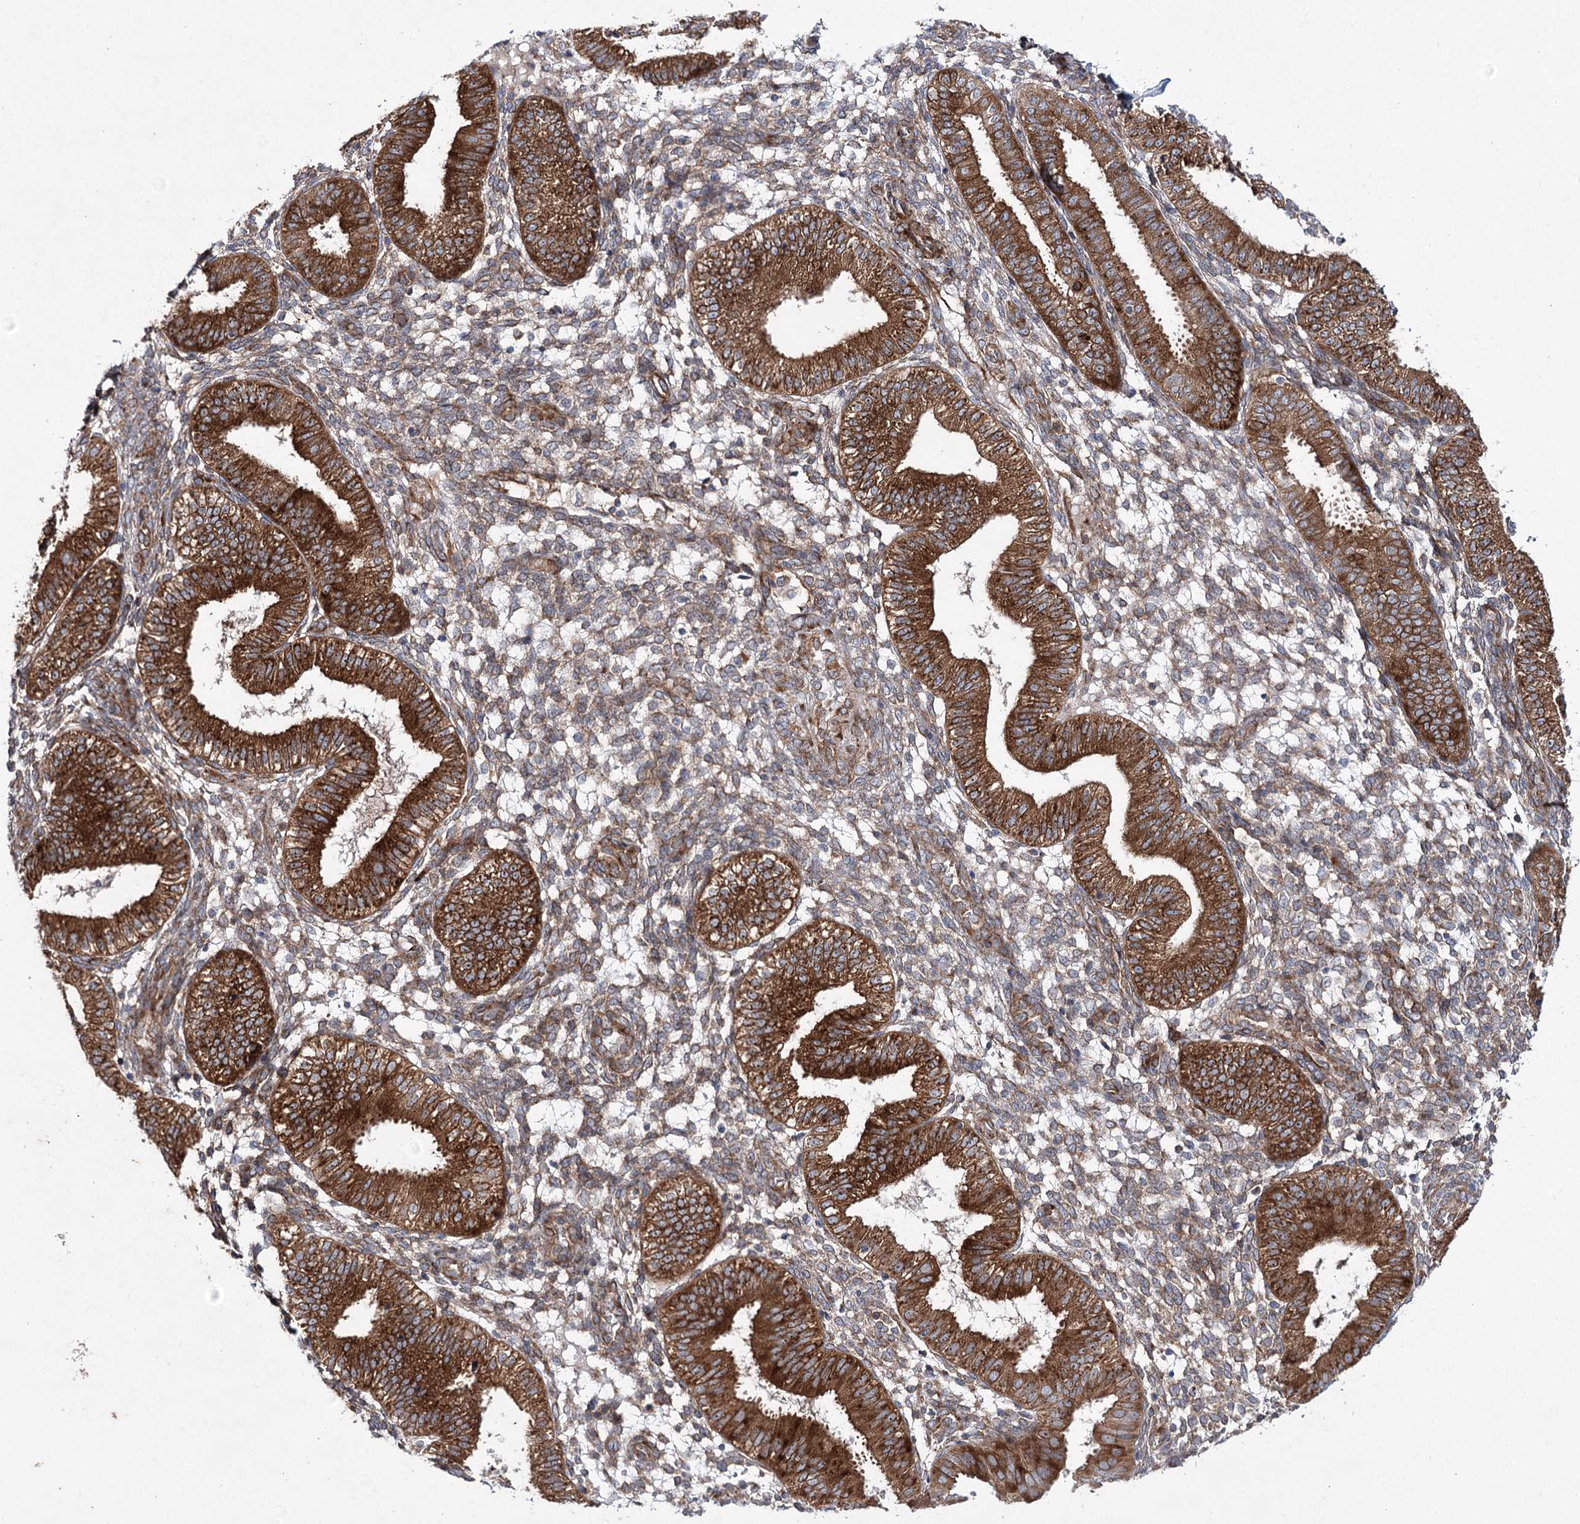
{"staining": {"intensity": "weak", "quantity": ">75%", "location": "cytoplasmic/membranous"}, "tissue": "endometrium", "cell_type": "Cells in endometrial stroma", "image_type": "normal", "snomed": [{"axis": "morphology", "description": "Normal tissue, NOS"}, {"axis": "topography", "description": "Endometrium"}], "caption": "Immunohistochemical staining of benign human endometrium shows weak cytoplasmic/membranous protein staining in about >75% of cells in endometrial stroma. (IHC, brightfield microscopy, high magnification).", "gene": "VWA2", "patient": {"sex": "female", "age": 39}}